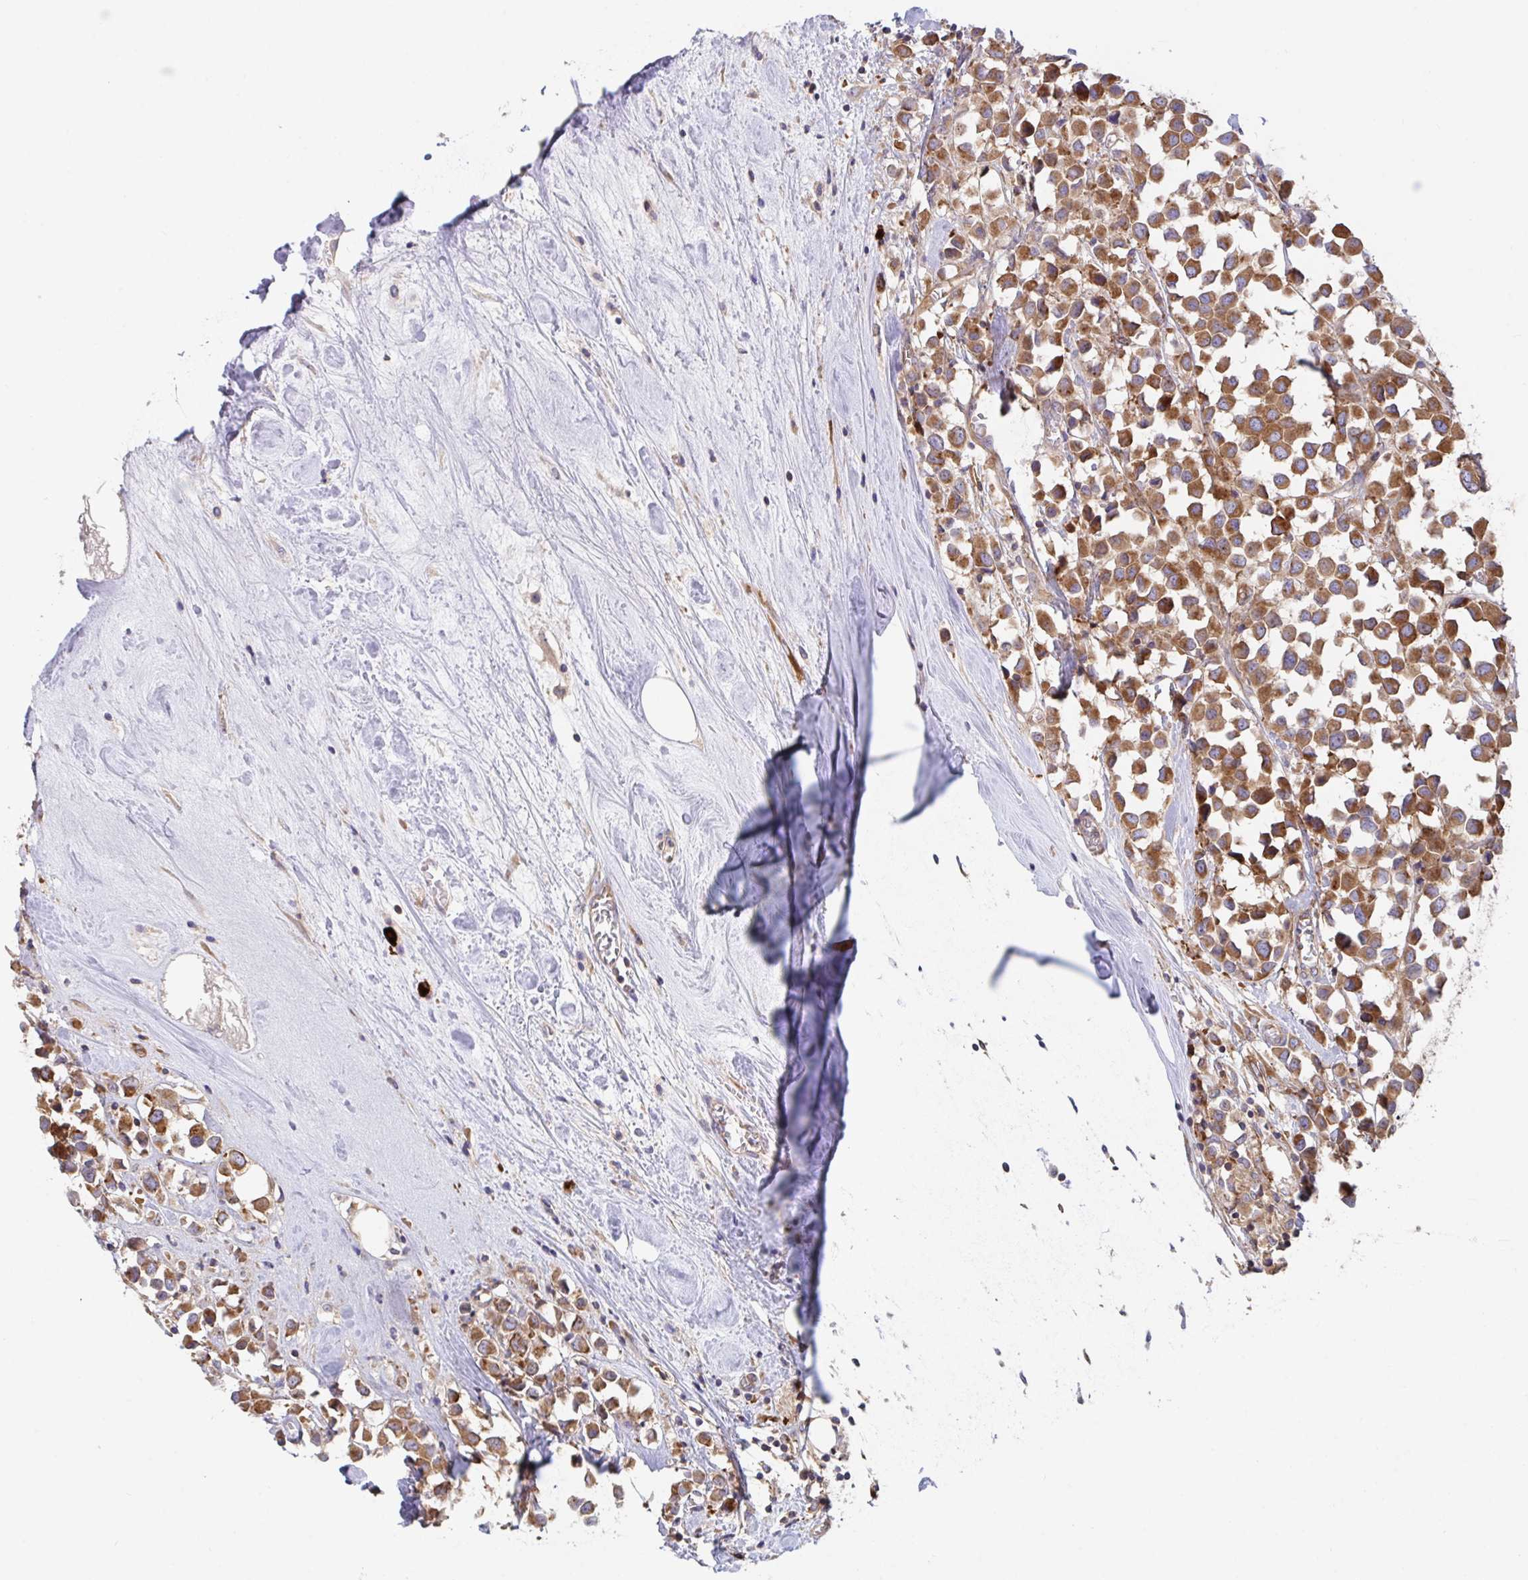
{"staining": {"intensity": "moderate", "quantity": ">75%", "location": "cytoplasmic/membranous"}, "tissue": "breast cancer", "cell_type": "Tumor cells", "image_type": "cancer", "snomed": [{"axis": "morphology", "description": "Duct carcinoma"}, {"axis": "topography", "description": "Breast"}], "caption": "Protein staining reveals moderate cytoplasmic/membranous expression in about >75% of tumor cells in breast cancer (intraductal carcinoma). (DAB IHC with brightfield microscopy, high magnification).", "gene": "YARS2", "patient": {"sex": "female", "age": 61}}